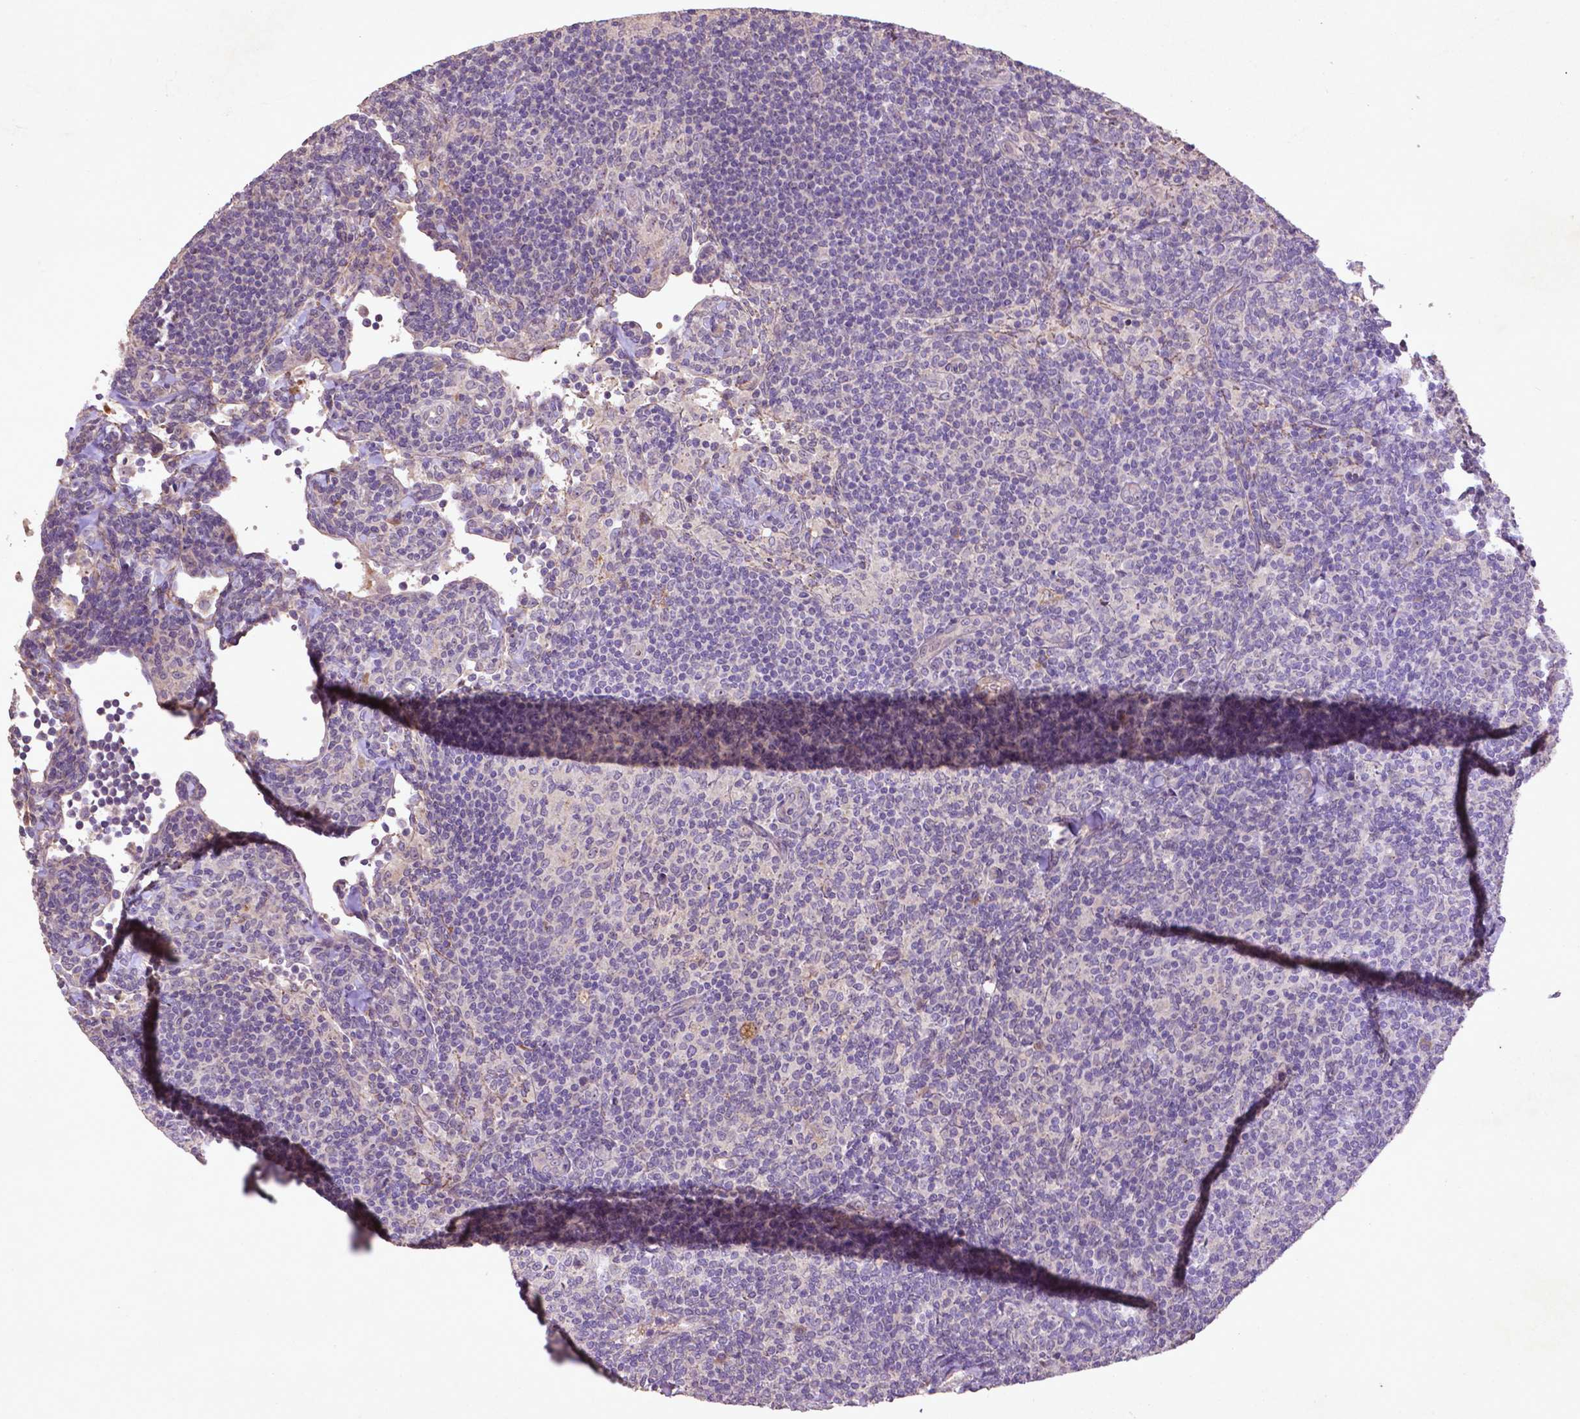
{"staining": {"intensity": "negative", "quantity": "none", "location": "none"}, "tissue": "lymphoma", "cell_type": "Tumor cells", "image_type": "cancer", "snomed": [{"axis": "morphology", "description": "Malignant lymphoma, non-Hodgkin's type, Low grade"}, {"axis": "topography", "description": "Lymph node"}], "caption": "DAB immunohistochemical staining of human lymphoma demonstrates no significant staining in tumor cells.", "gene": "COQ2", "patient": {"sex": "female", "age": 56}}